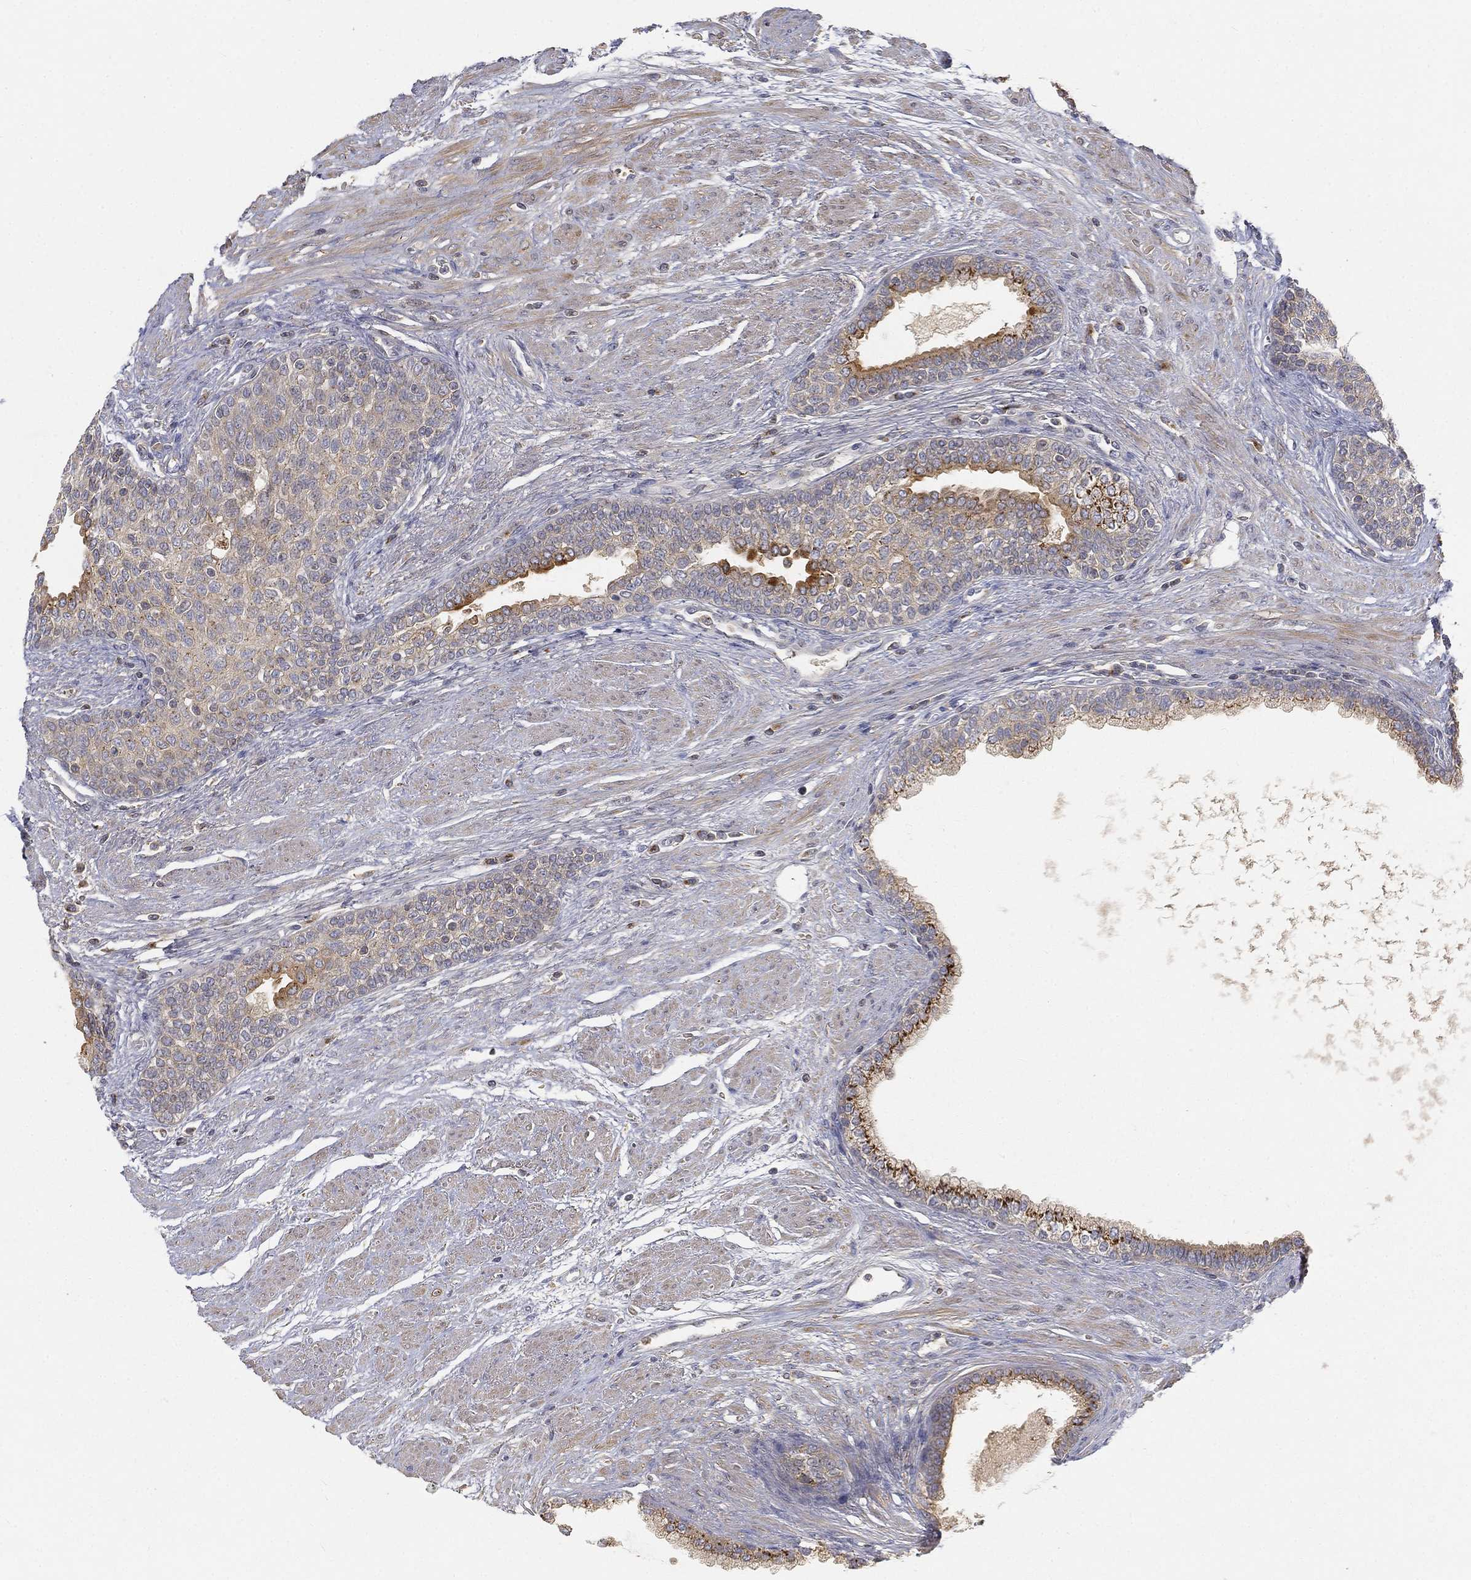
{"staining": {"intensity": "strong", "quantity": "<25%", "location": "cytoplasmic/membranous"}, "tissue": "prostate cancer", "cell_type": "Tumor cells", "image_type": "cancer", "snomed": [{"axis": "morphology", "description": "Adenocarcinoma, NOS"}, {"axis": "topography", "description": "Prostate and seminal vesicle, NOS"}, {"axis": "topography", "description": "Prostate"}], "caption": "Protein expression analysis of prostate cancer displays strong cytoplasmic/membranous staining in about <25% of tumor cells.", "gene": "CTSL", "patient": {"sex": "male", "age": 62}}